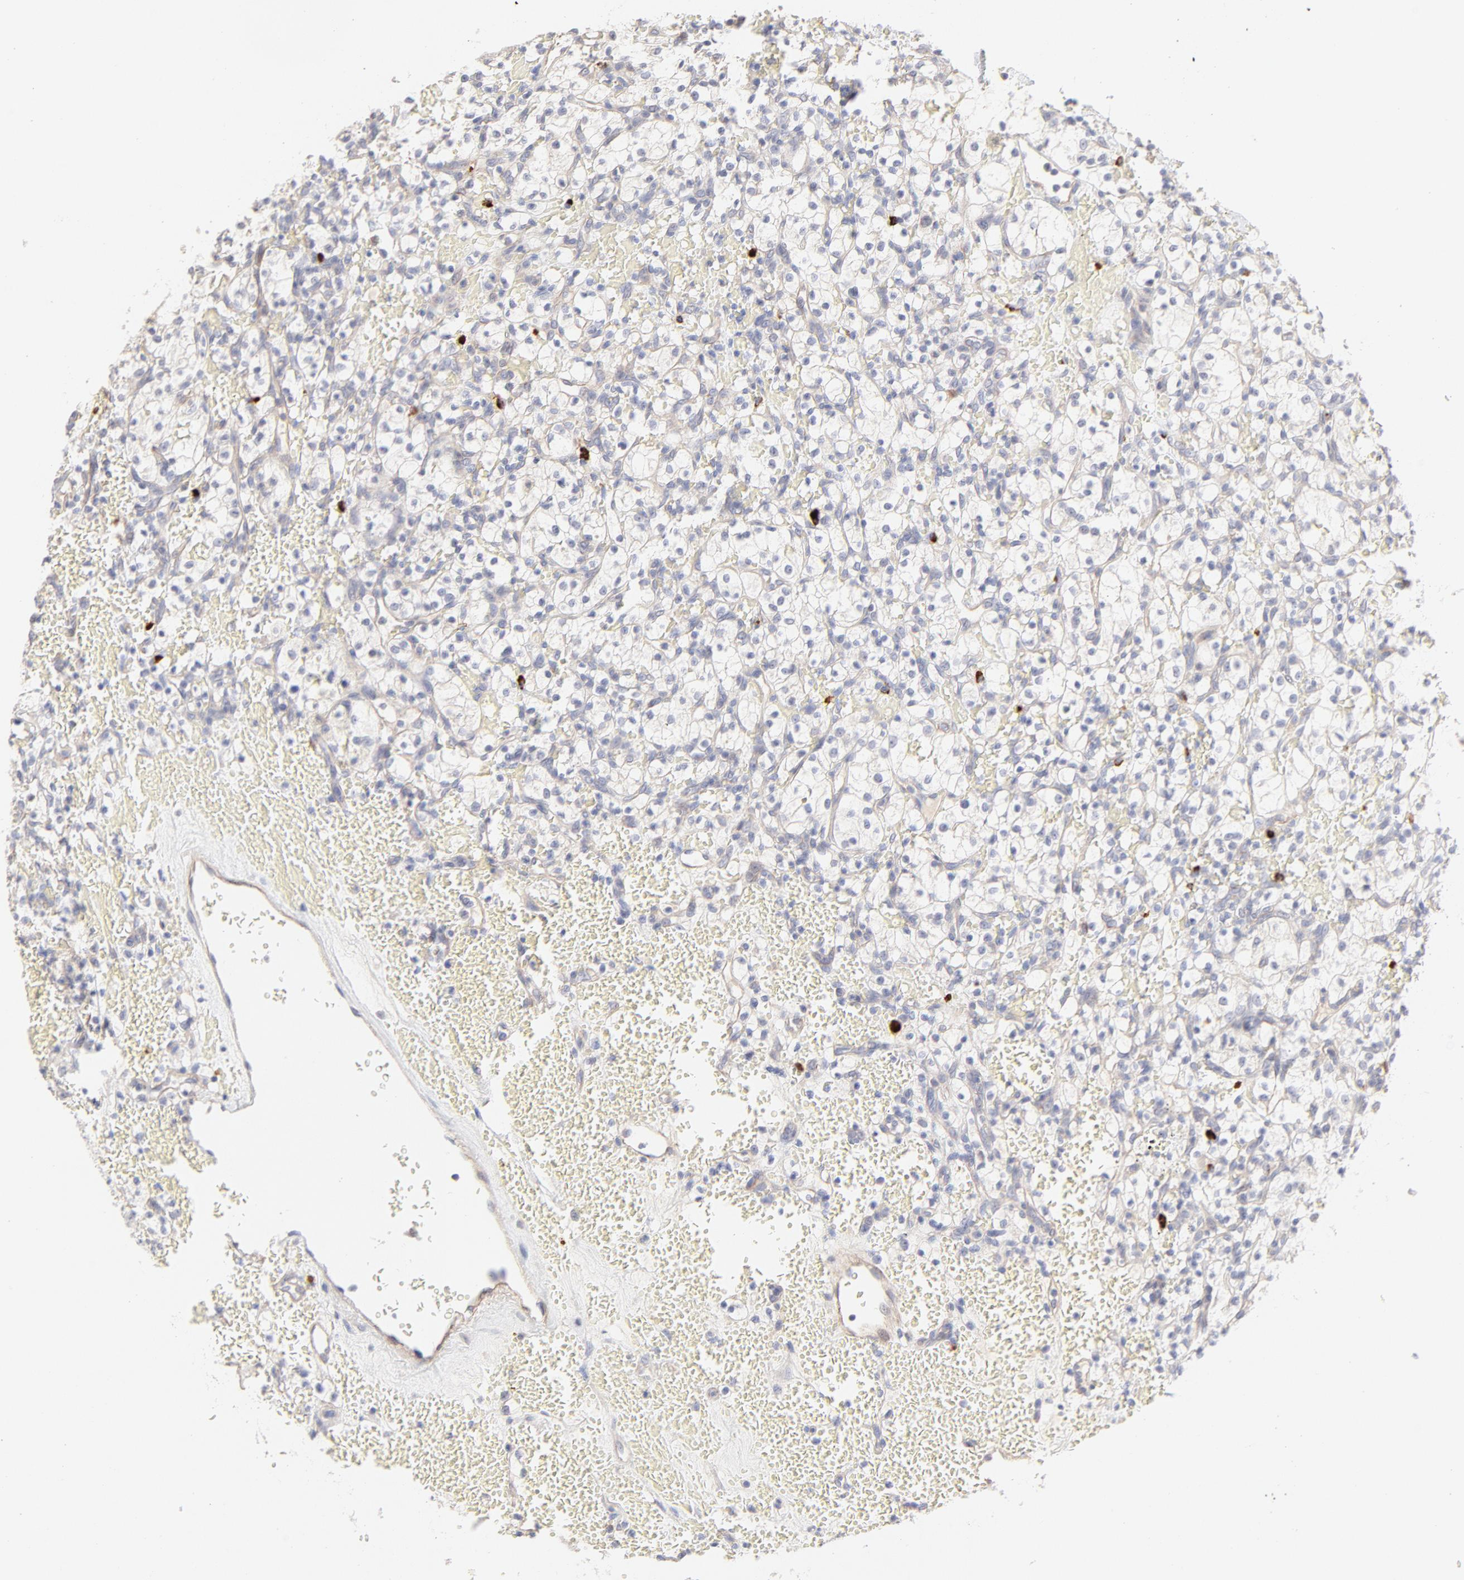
{"staining": {"intensity": "negative", "quantity": "none", "location": "none"}, "tissue": "renal cancer", "cell_type": "Tumor cells", "image_type": "cancer", "snomed": [{"axis": "morphology", "description": "Adenocarcinoma, NOS"}, {"axis": "topography", "description": "Kidney"}], "caption": "Immunohistochemical staining of human adenocarcinoma (renal) exhibits no significant expression in tumor cells.", "gene": "ELF3", "patient": {"sex": "female", "age": 60}}